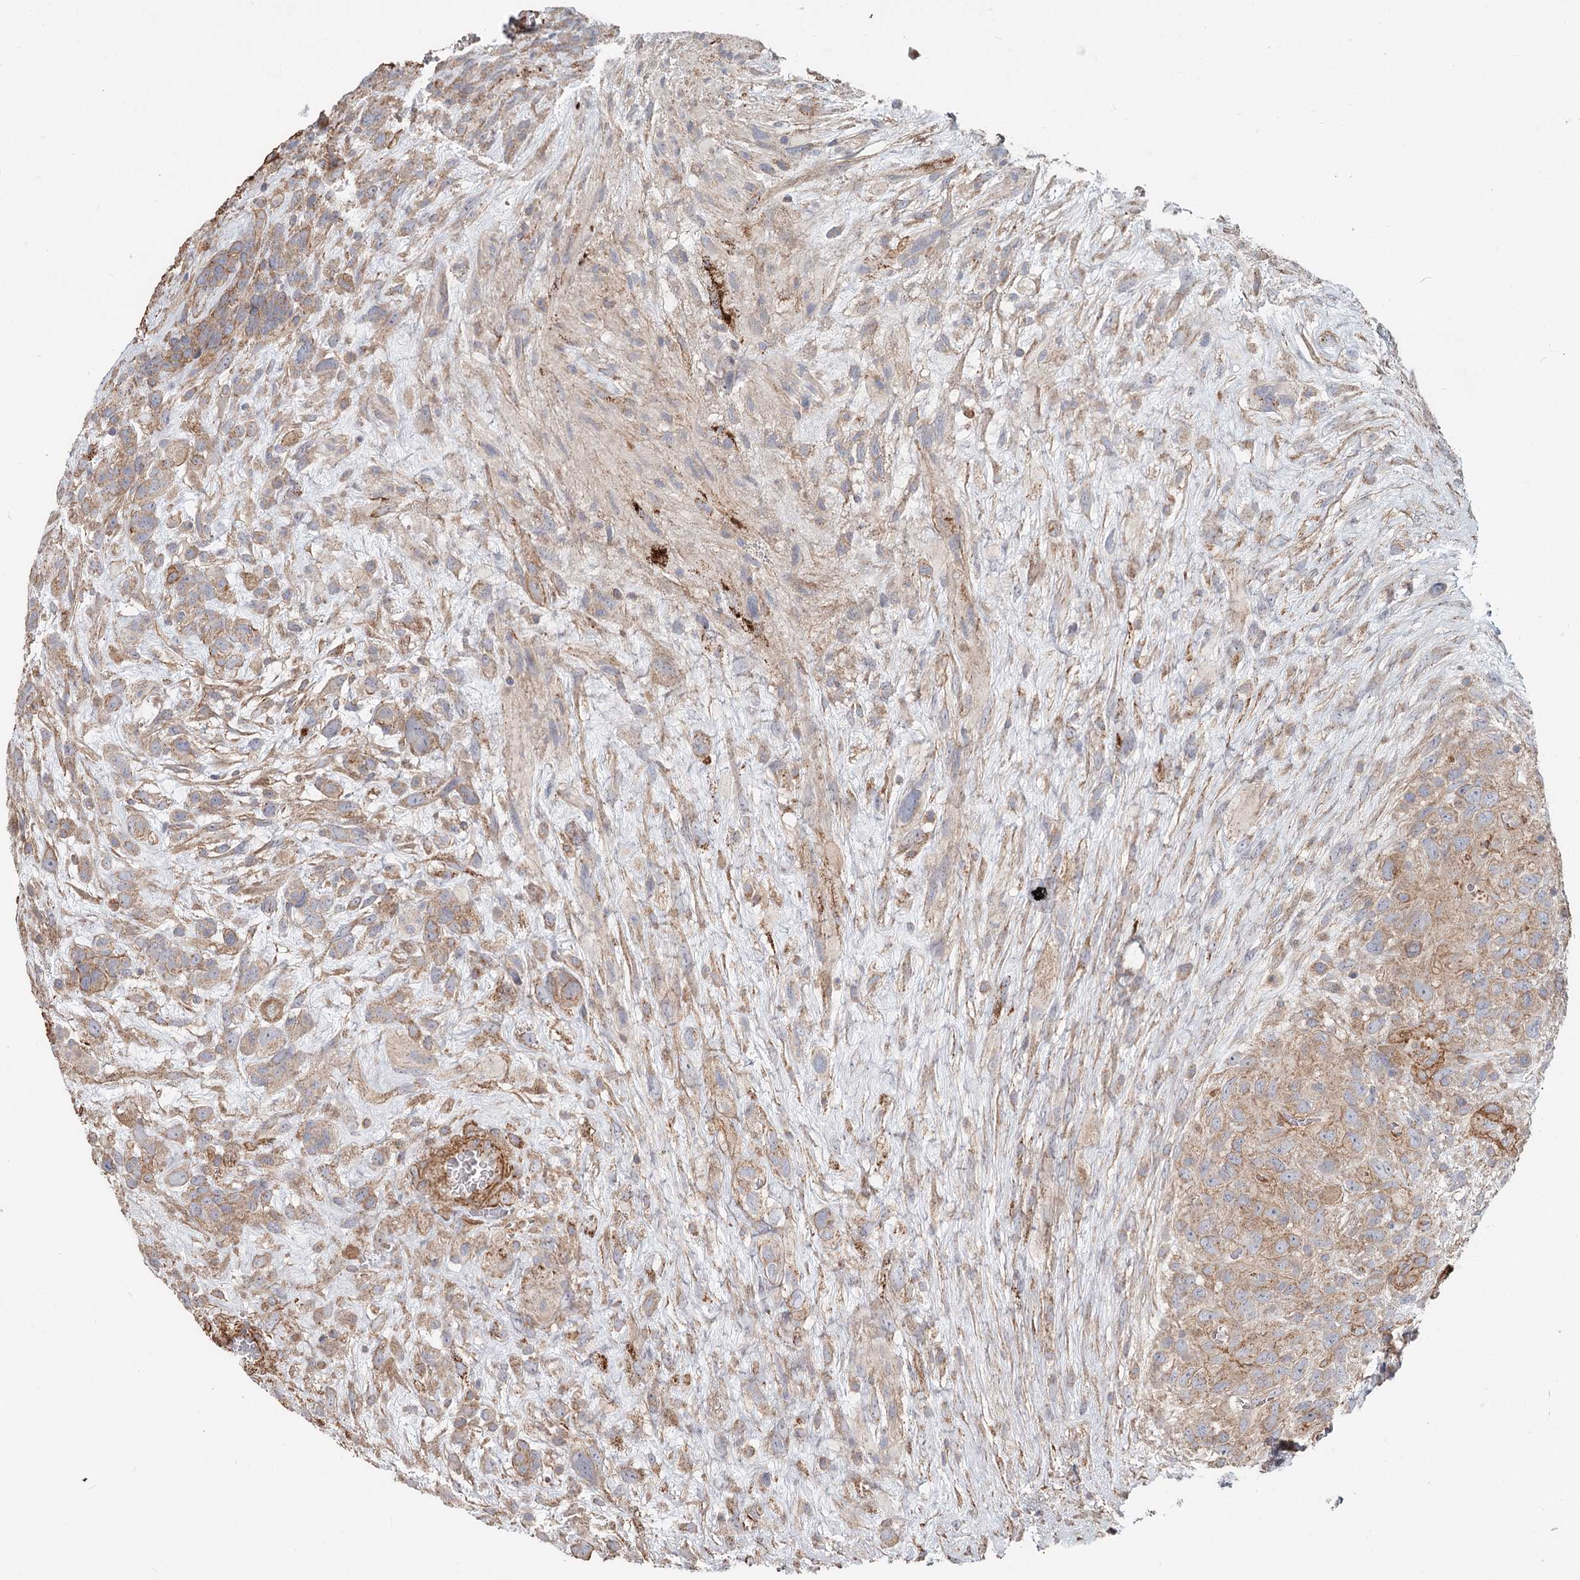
{"staining": {"intensity": "weak", "quantity": ">75%", "location": "cytoplasmic/membranous"}, "tissue": "glioma", "cell_type": "Tumor cells", "image_type": "cancer", "snomed": [{"axis": "morphology", "description": "Glioma, malignant, High grade"}, {"axis": "topography", "description": "Brain"}], "caption": "Immunohistochemical staining of malignant high-grade glioma shows low levels of weak cytoplasmic/membranous protein staining in about >75% of tumor cells.", "gene": "DHRS9", "patient": {"sex": "male", "age": 61}}